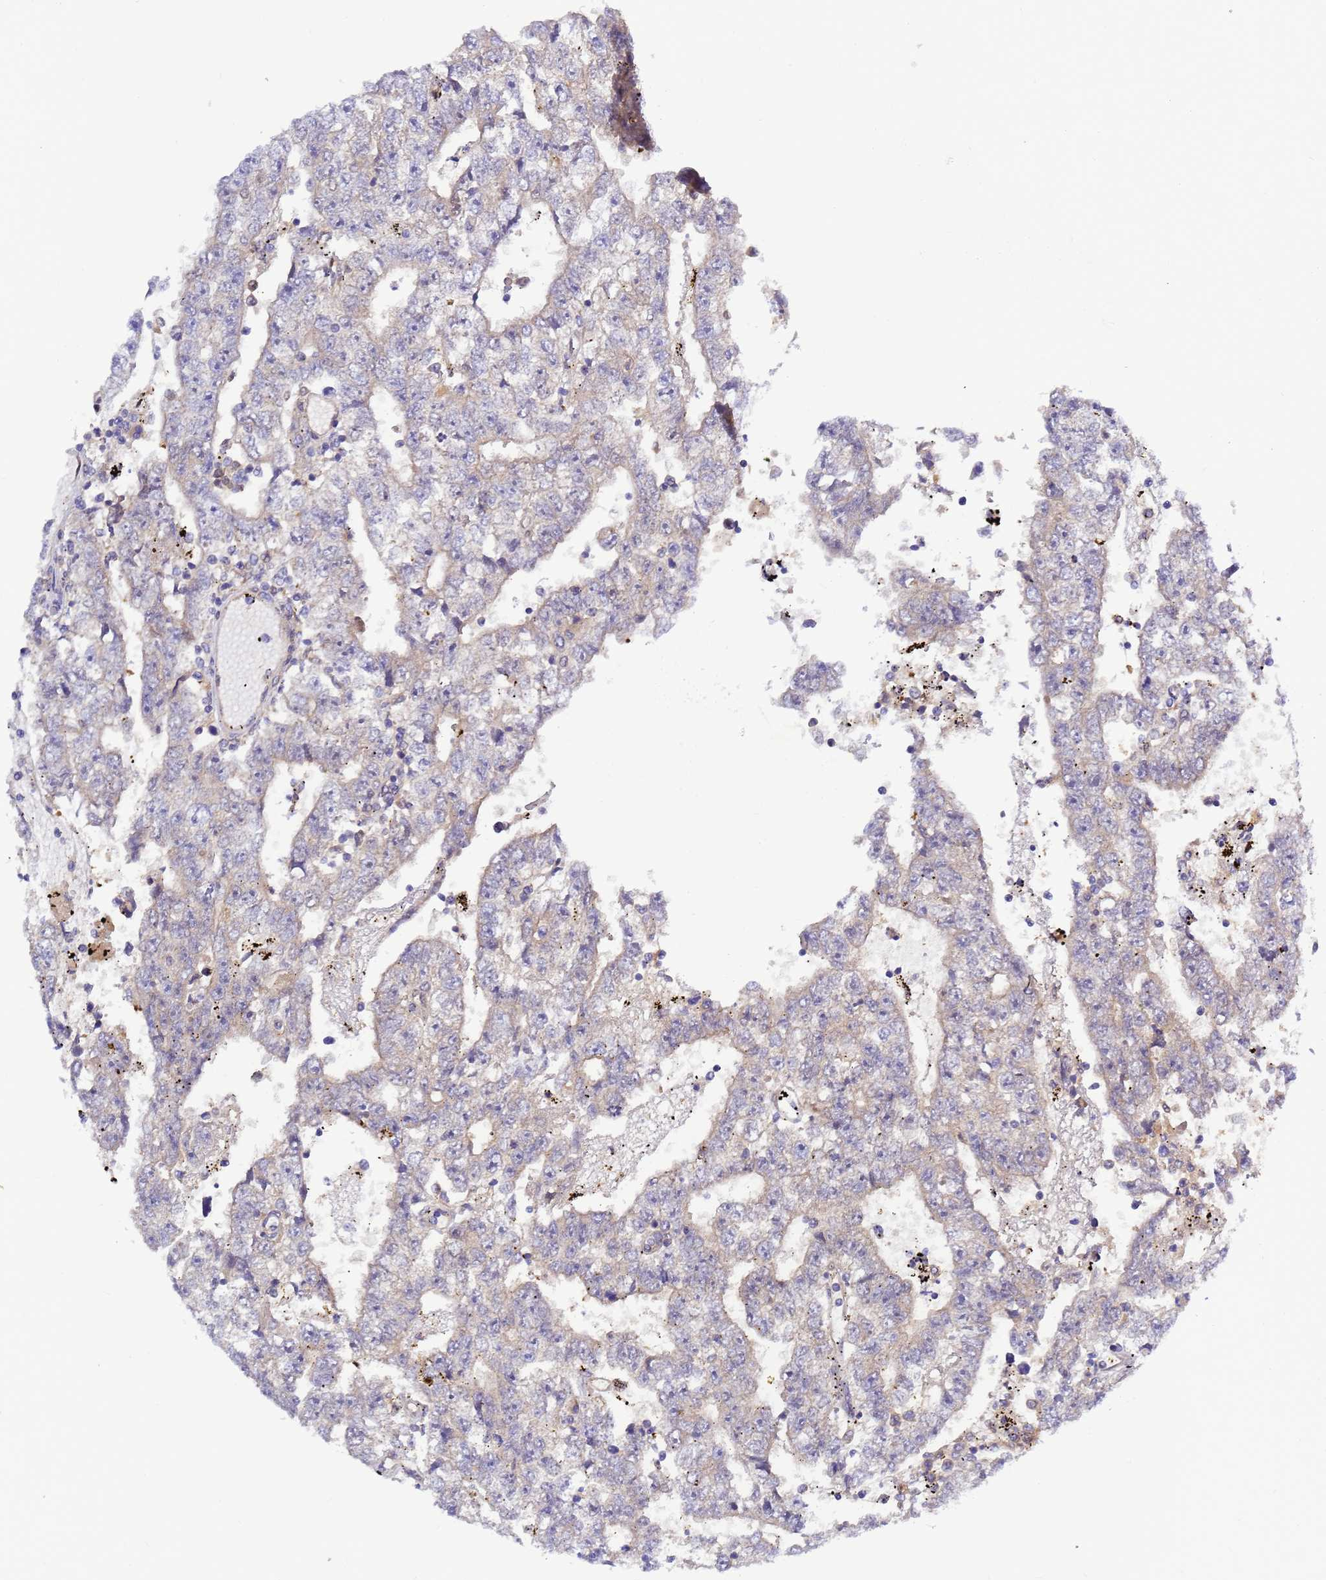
{"staining": {"intensity": "negative", "quantity": "none", "location": "none"}, "tissue": "testis cancer", "cell_type": "Tumor cells", "image_type": "cancer", "snomed": [{"axis": "morphology", "description": "Carcinoma, Embryonal, NOS"}, {"axis": "topography", "description": "Testis"}], "caption": "Human testis cancer (embryonal carcinoma) stained for a protein using immunohistochemistry shows no positivity in tumor cells.", "gene": "FOXRED1", "patient": {"sex": "male", "age": 25}}